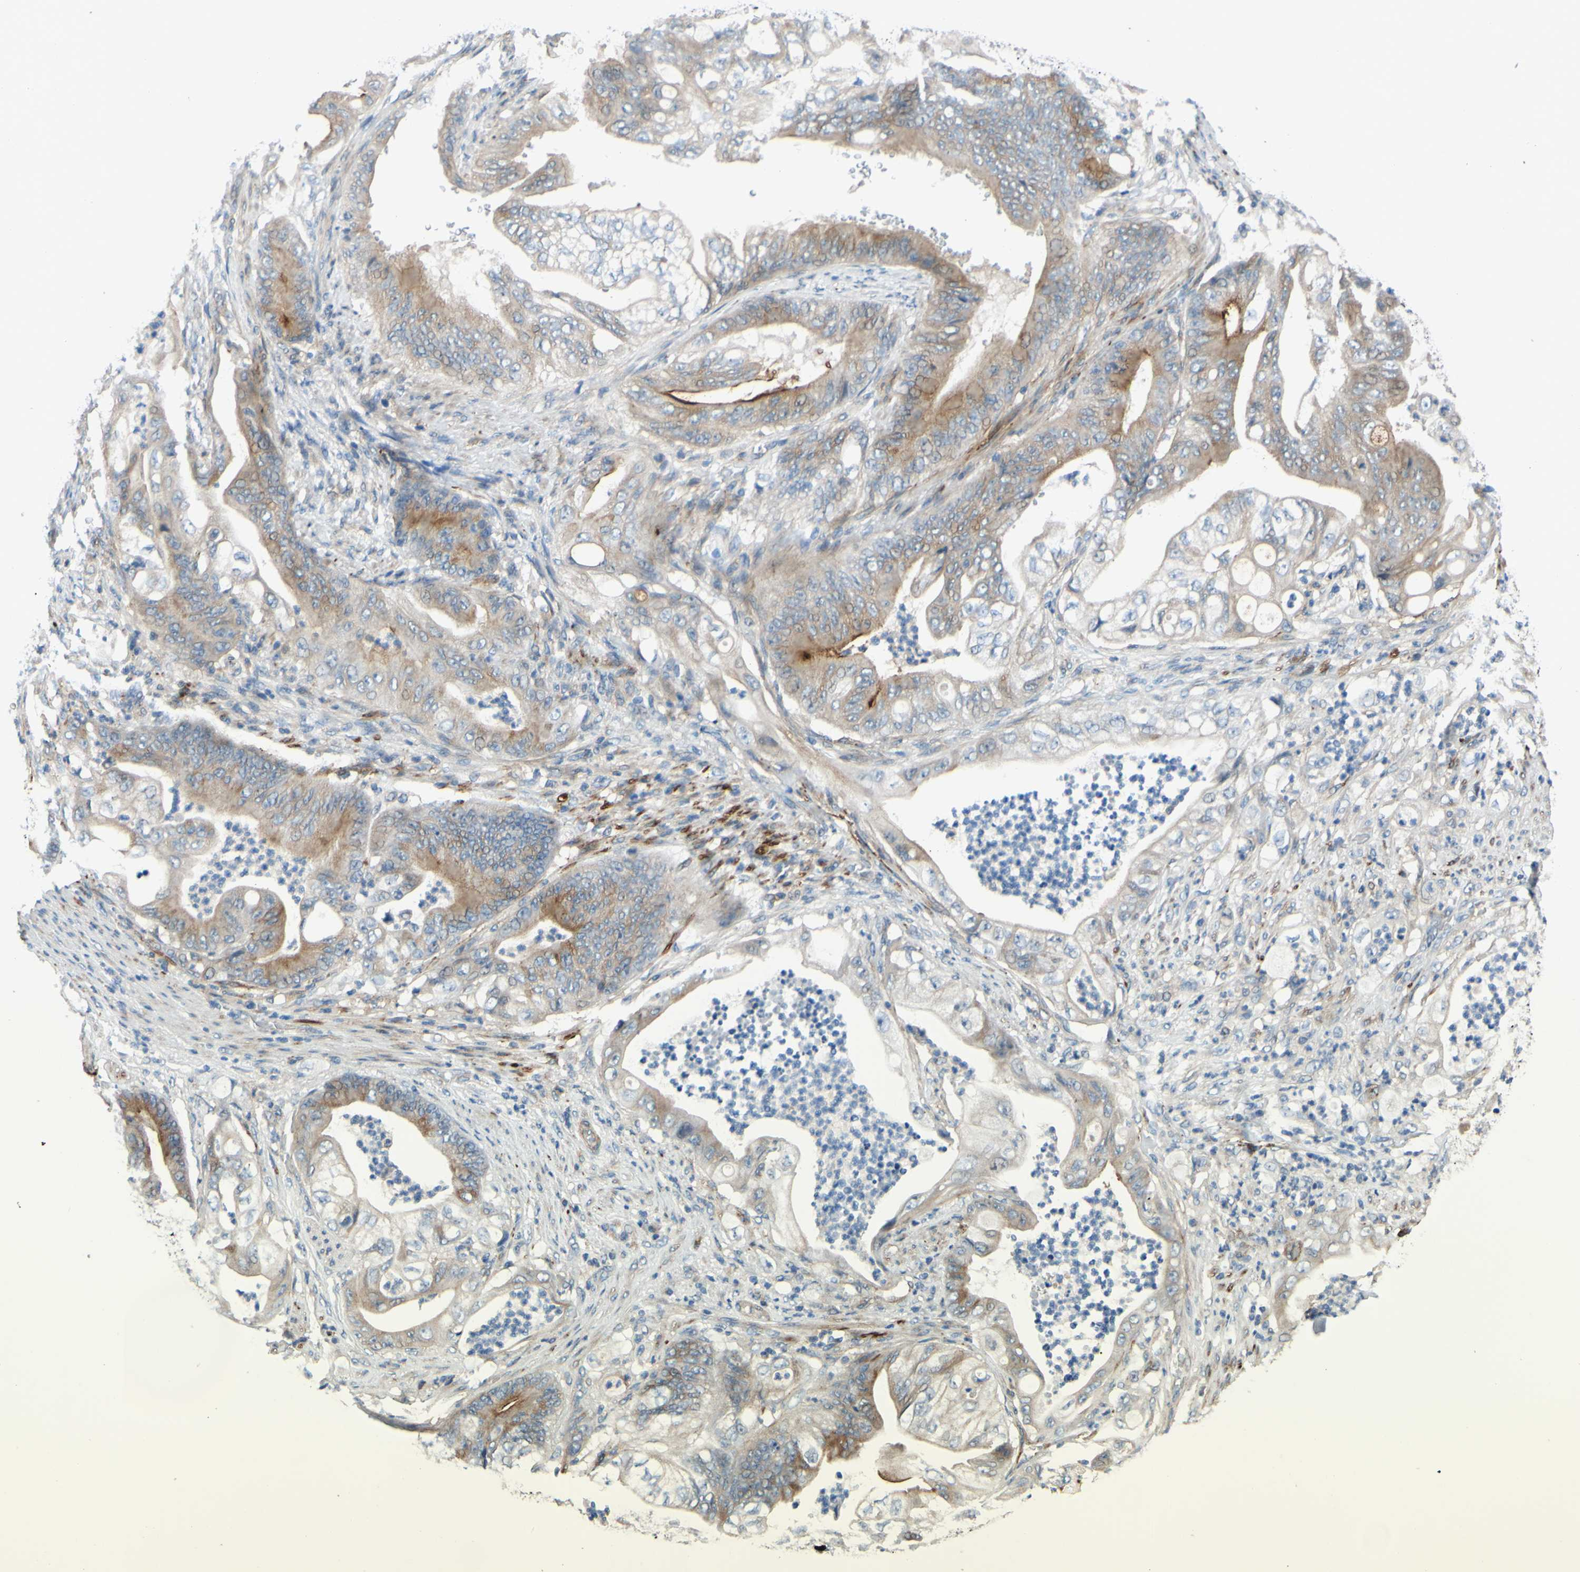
{"staining": {"intensity": "weak", "quantity": ">75%", "location": "cytoplasmic/membranous"}, "tissue": "stomach cancer", "cell_type": "Tumor cells", "image_type": "cancer", "snomed": [{"axis": "morphology", "description": "Adenocarcinoma, NOS"}, {"axis": "topography", "description": "Stomach"}], "caption": "Protein expression analysis of adenocarcinoma (stomach) displays weak cytoplasmic/membranous positivity in about >75% of tumor cells.", "gene": "ARHGAP1", "patient": {"sex": "female", "age": 73}}